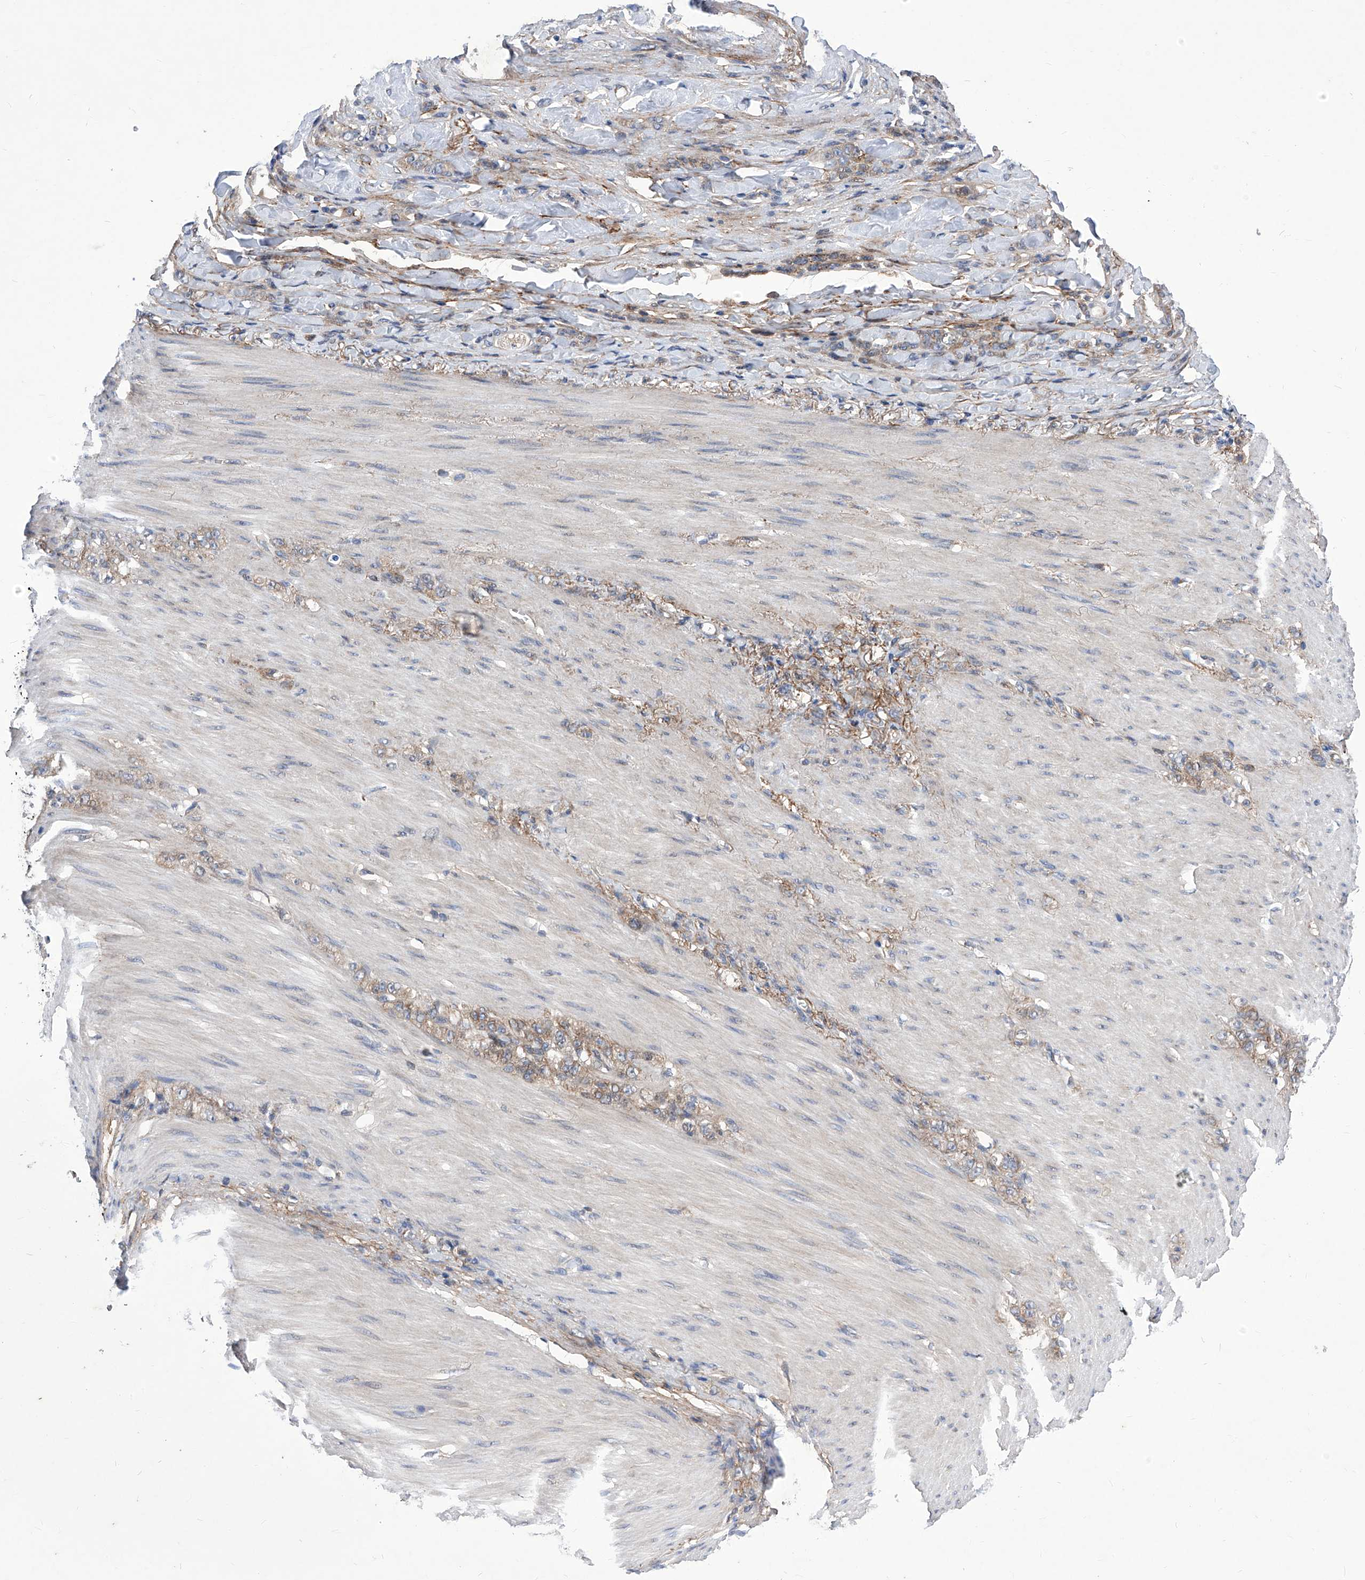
{"staining": {"intensity": "weak", "quantity": ">75%", "location": "cytoplasmic/membranous"}, "tissue": "stomach cancer", "cell_type": "Tumor cells", "image_type": "cancer", "snomed": [{"axis": "morphology", "description": "Normal tissue, NOS"}, {"axis": "morphology", "description": "Adenocarcinoma, NOS"}, {"axis": "topography", "description": "Stomach"}], "caption": "About >75% of tumor cells in human stomach adenocarcinoma exhibit weak cytoplasmic/membranous protein expression as visualized by brown immunohistochemical staining.", "gene": "KTI12", "patient": {"sex": "male", "age": 82}}